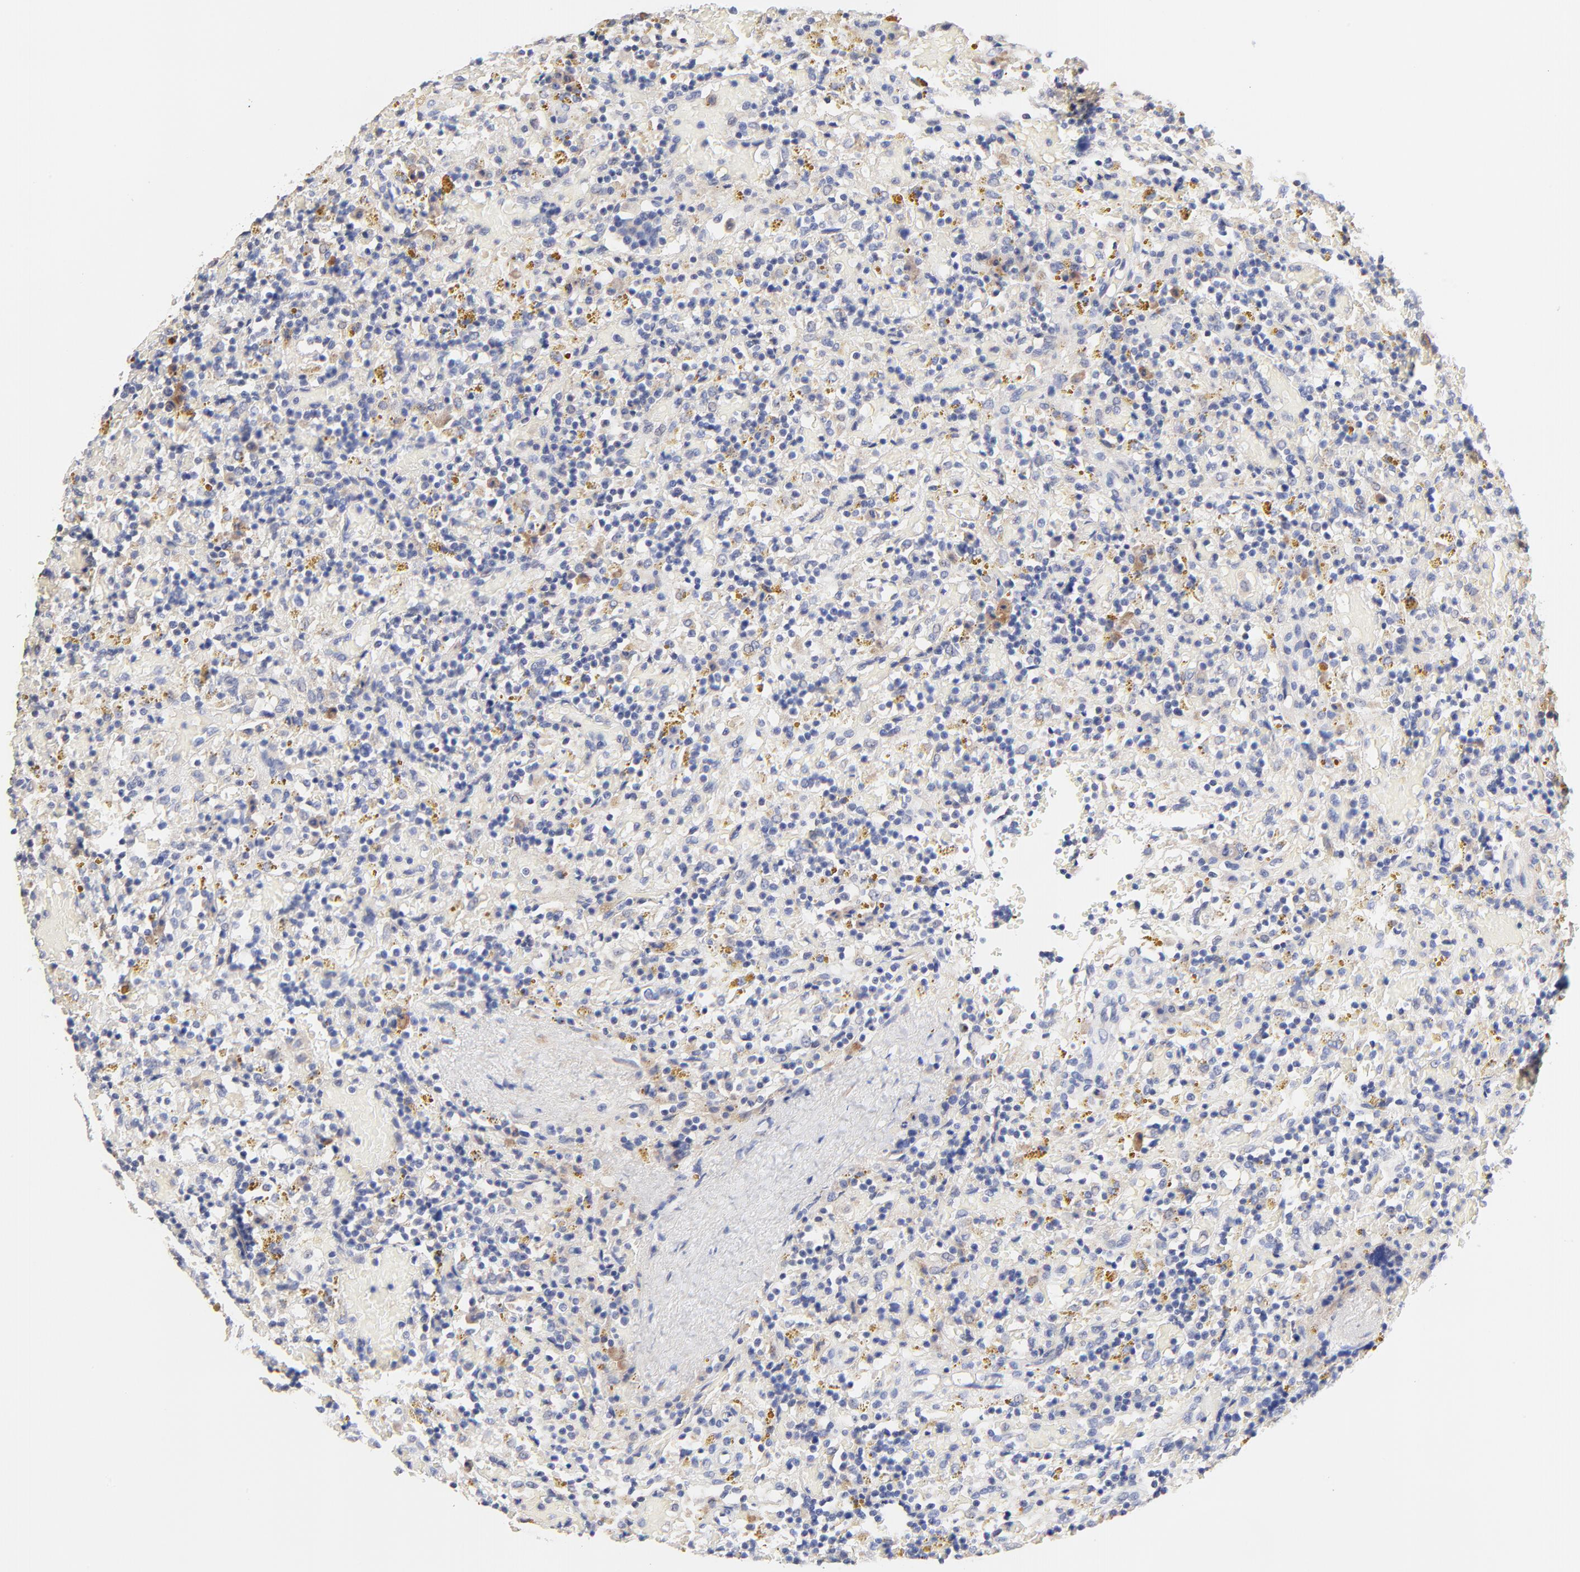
{"staining": {"intensity": "negative", "quantity": "none", "location": "none"}, "tissue": "lymphoma", "cell_type": "Tumor cells", "image_type": "cancer", "snomed": [{"axis": "morphology", "description": "Malignant lymphoma, non-Hodgkin's type, Low grade"}, {"axis": "topography", "description": "Spleen"}], "caption": "DAB immunohistochemical staining of lymphoma shows no significant staining in tumor cells.", "gene": "TWNK", "patient": {"sex": "female", "age": 65}}